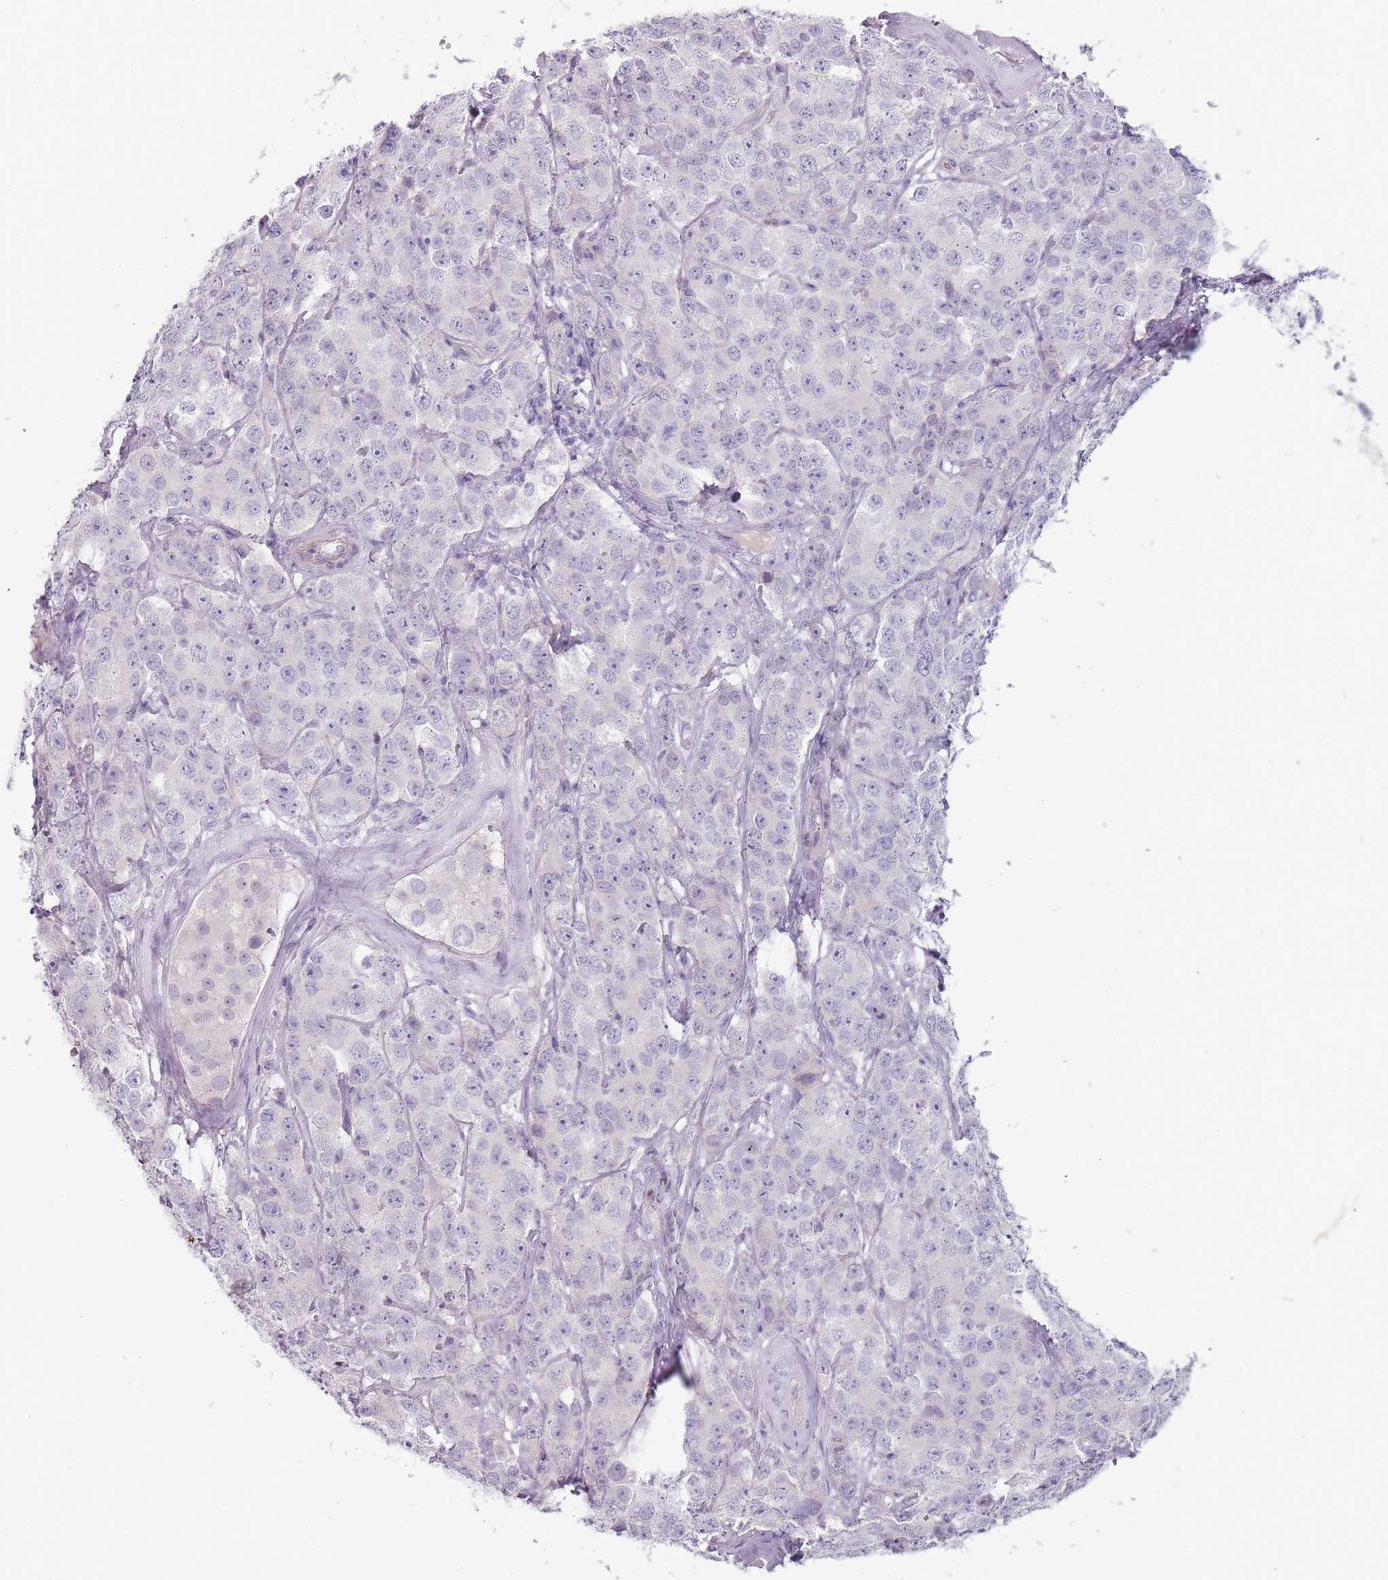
{"staining": {"intensity": "negative", "quantity": "none", "location": "none"}, "tissue": "testis cancer", "cell_type": "Tumor cells", "image_type": "cancer", "snomed": [{"axis": "morphology", "description": "Seminoma, NOS"}, {"axis": "topography", "description": "Testis"}], "caption": "Immunohistochemistry (IHC) image of neoplastic tissue: testis seminoma stained with DAB displays no significant protein staining in tumor cells. (Brightfield microscopy of DAB (3,3'-diaminobenzidine) immunohistochemistry (IHC) at high magnification).", "gene": "RFX2", "patient": {"sex": "male", "age": 28}}